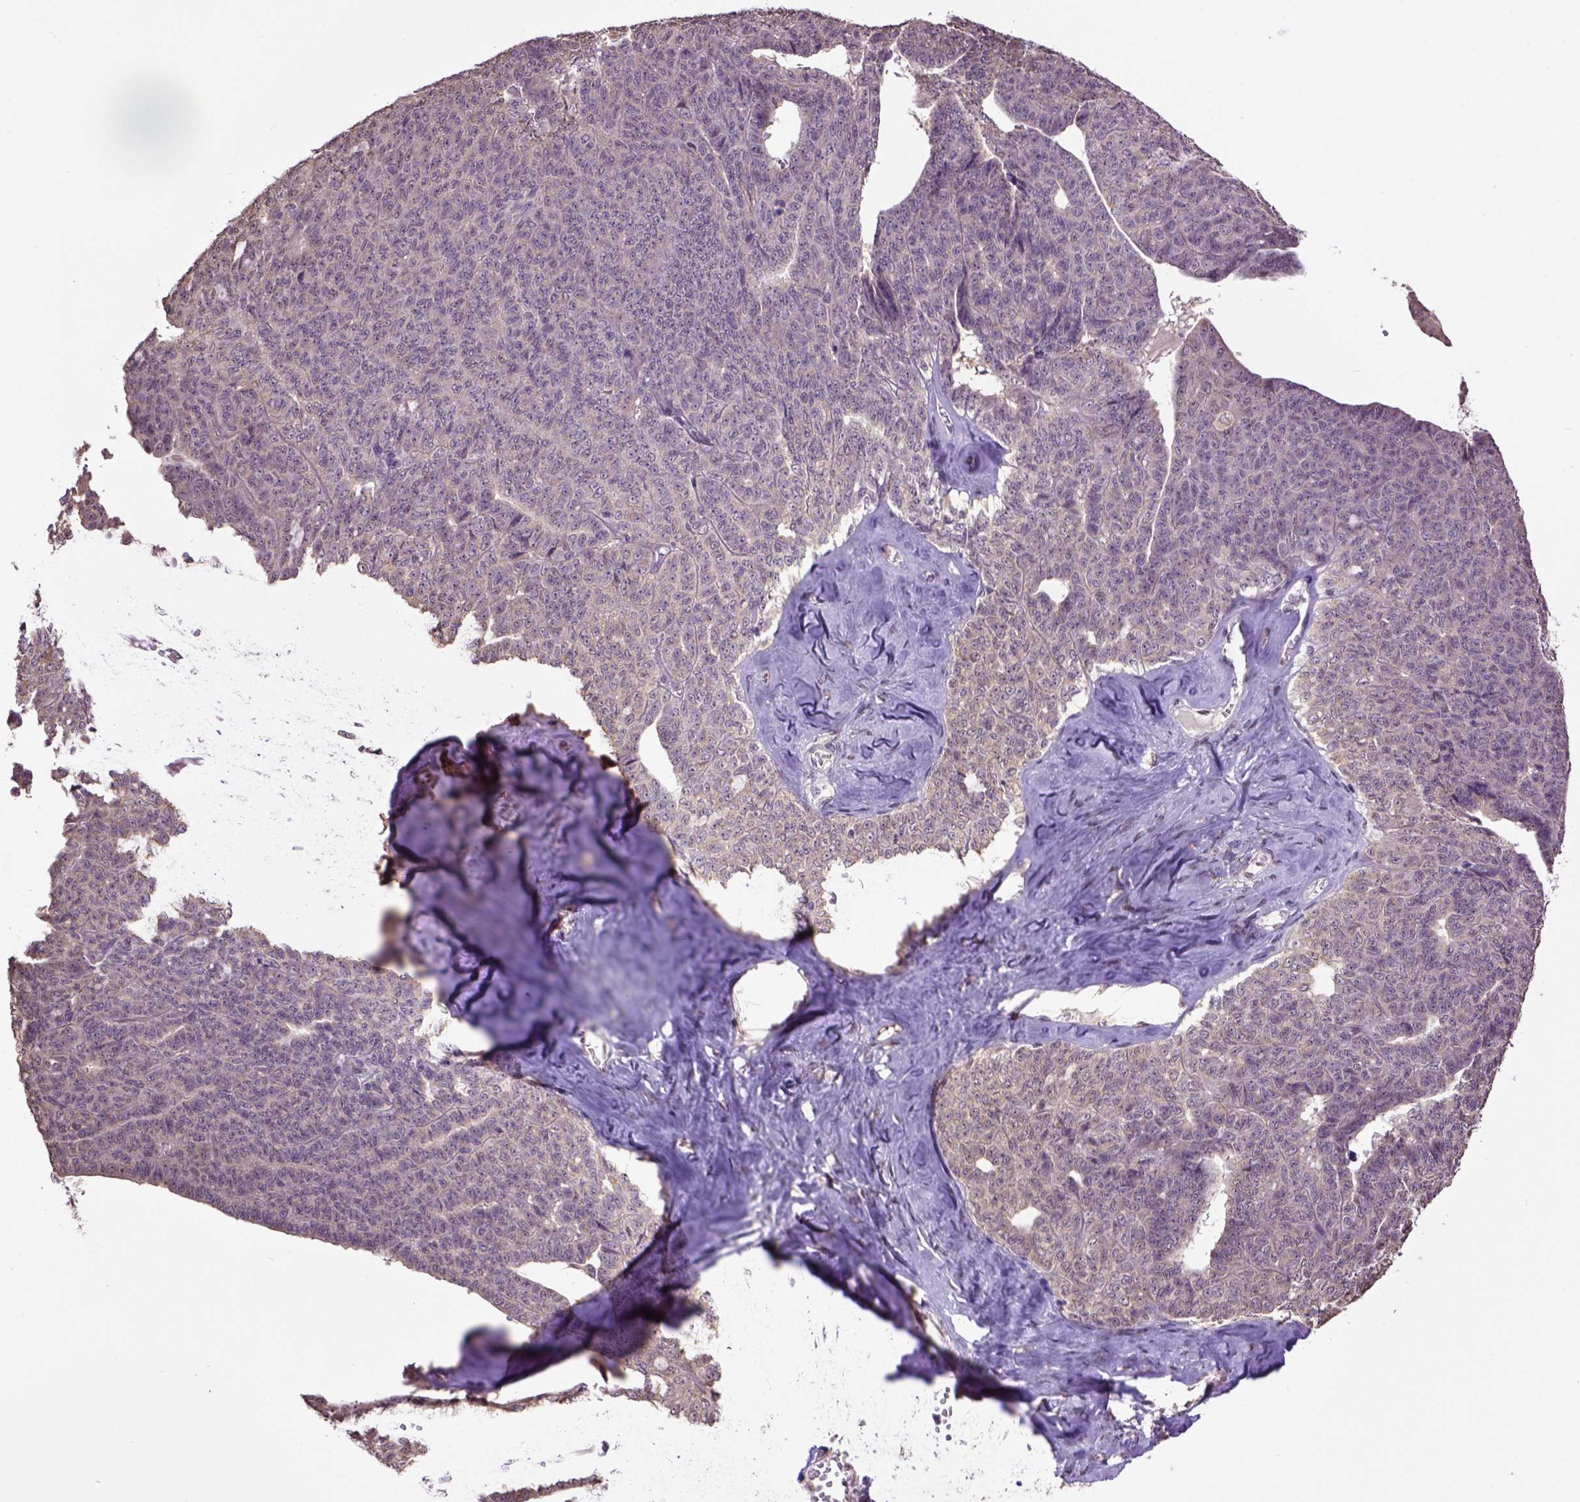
{"staining": {"intensity": "weak", "quantity": "<25%", "location": "cytoplasmic/membranous"}, "tissue": "ovarian cancer", "cell_type": "Tumor cells", "image_type": "cancer", "snomed": [{"axis": "morphology", "description": "Cystadenocarcinoma, serous, NOS"}, {"axis": "topography", "description": "Ovary"}], "caption": "A high-resolution micrograph shows IHC staining of ovarian serous cystadenocarcinoma, which reveals no significant expression in tumor cells.", "gene": "WDR17", "patient": {"sex": "female", "age": 71}}